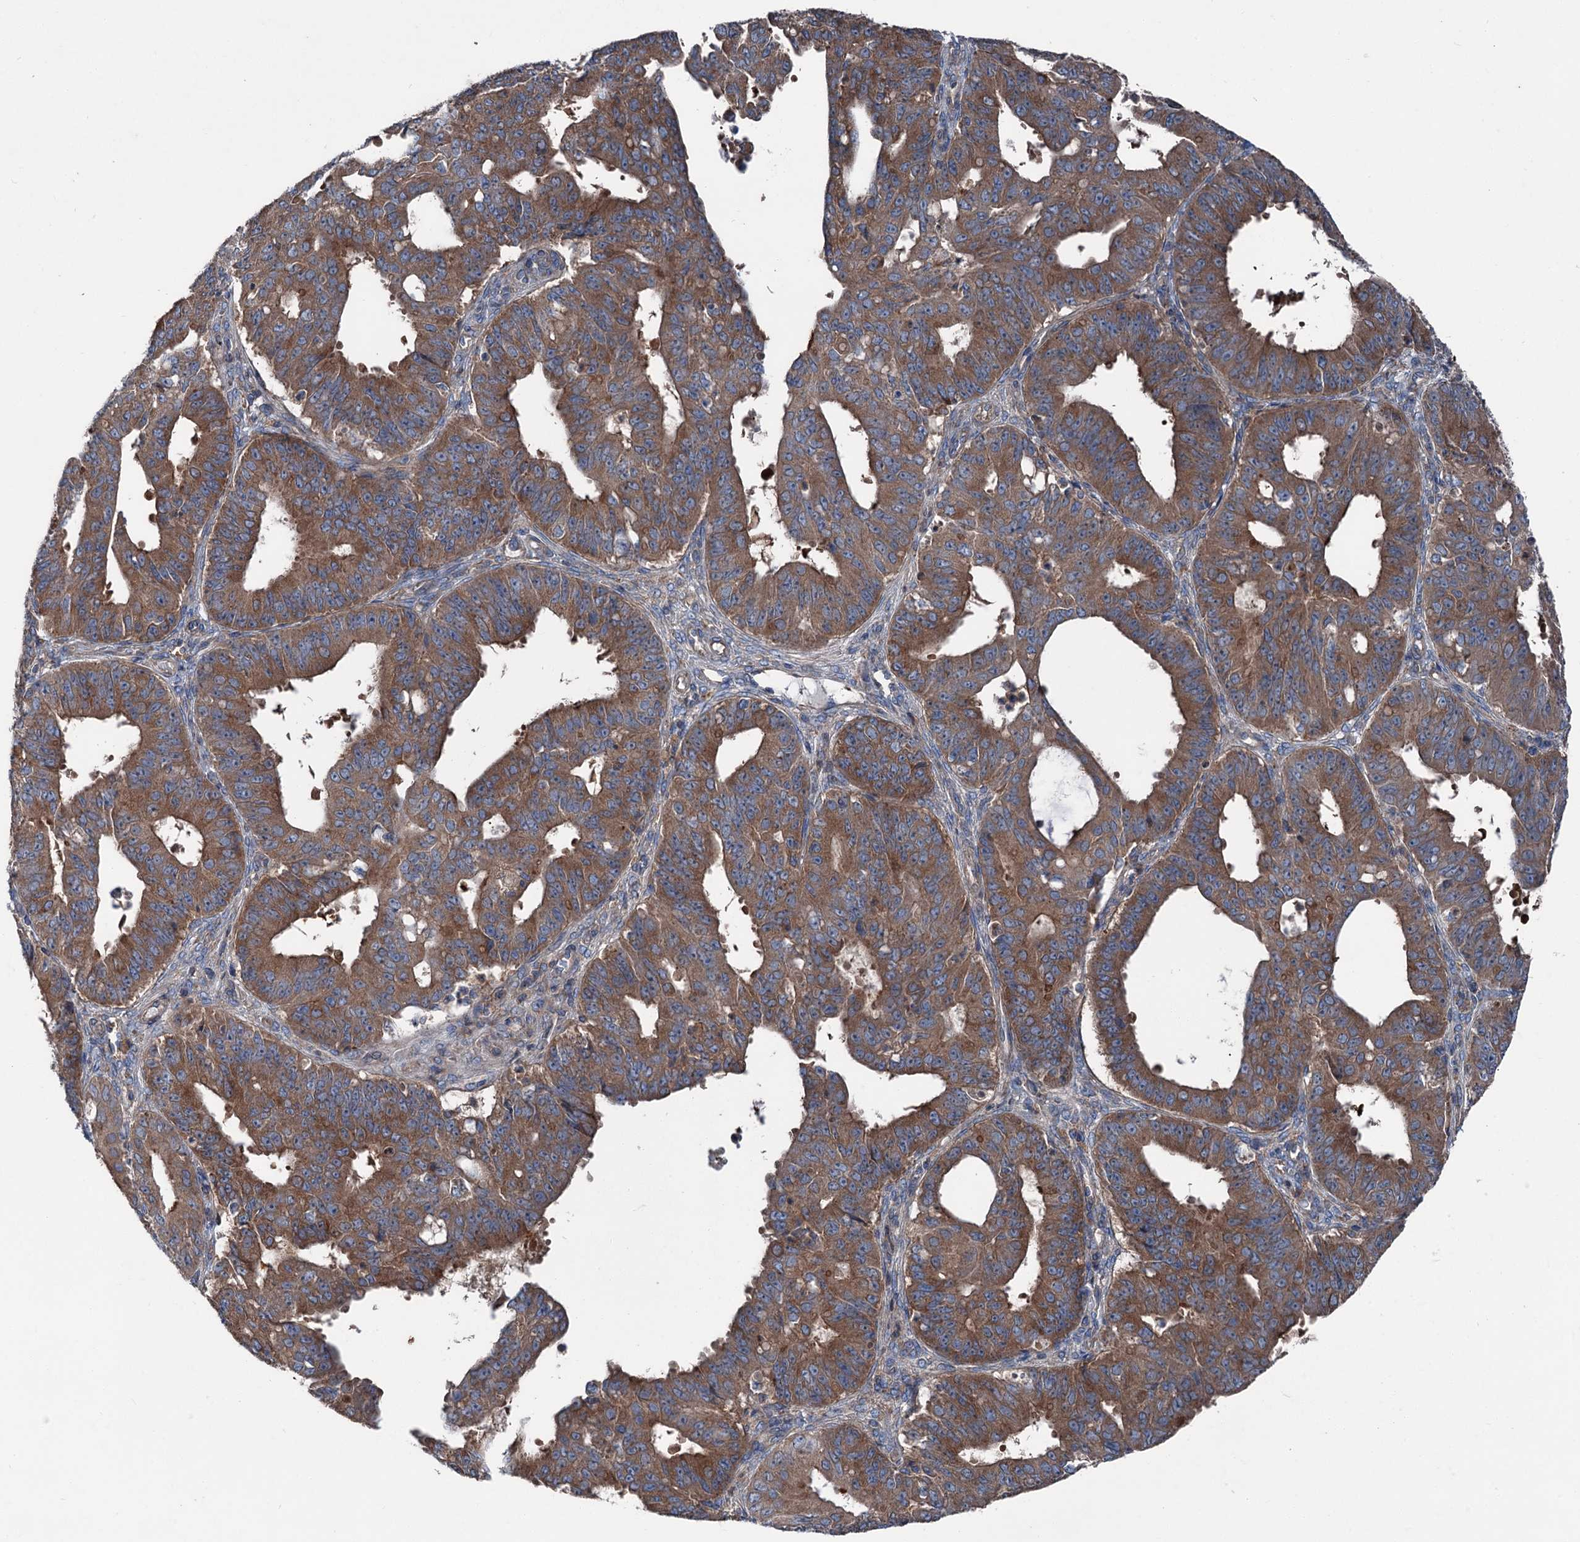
{"staining": {"intensity": "moderate", "quantity": ">75%", "location": "cytoplasmic/membranous"}, "tissue": "ovarian cancer", "cell_type": "Tumor cells", "image_type": "cancer", "snomed": [{"axis": "morphology", "description": "Carcinoma, endometroid"}, {"axis": "topography", "description": "Appendix"}, {"axis": "topography", "description": "Ovary"}], "caption": "The photomicrograph exhibits a brown stain indicating the presence of a protein in the cytoplasmic/membranous of tumor cells in ovarian cancer (endometroid carcinoma). The staining is performed using DAB (3,3'-diaminobenzidine) brown chromogen to label protein expression. The nuclei are counter-stained blue using hematoxylin.", "gene": "RUFY1", "patient": {"sex": "female", "age": 42}}